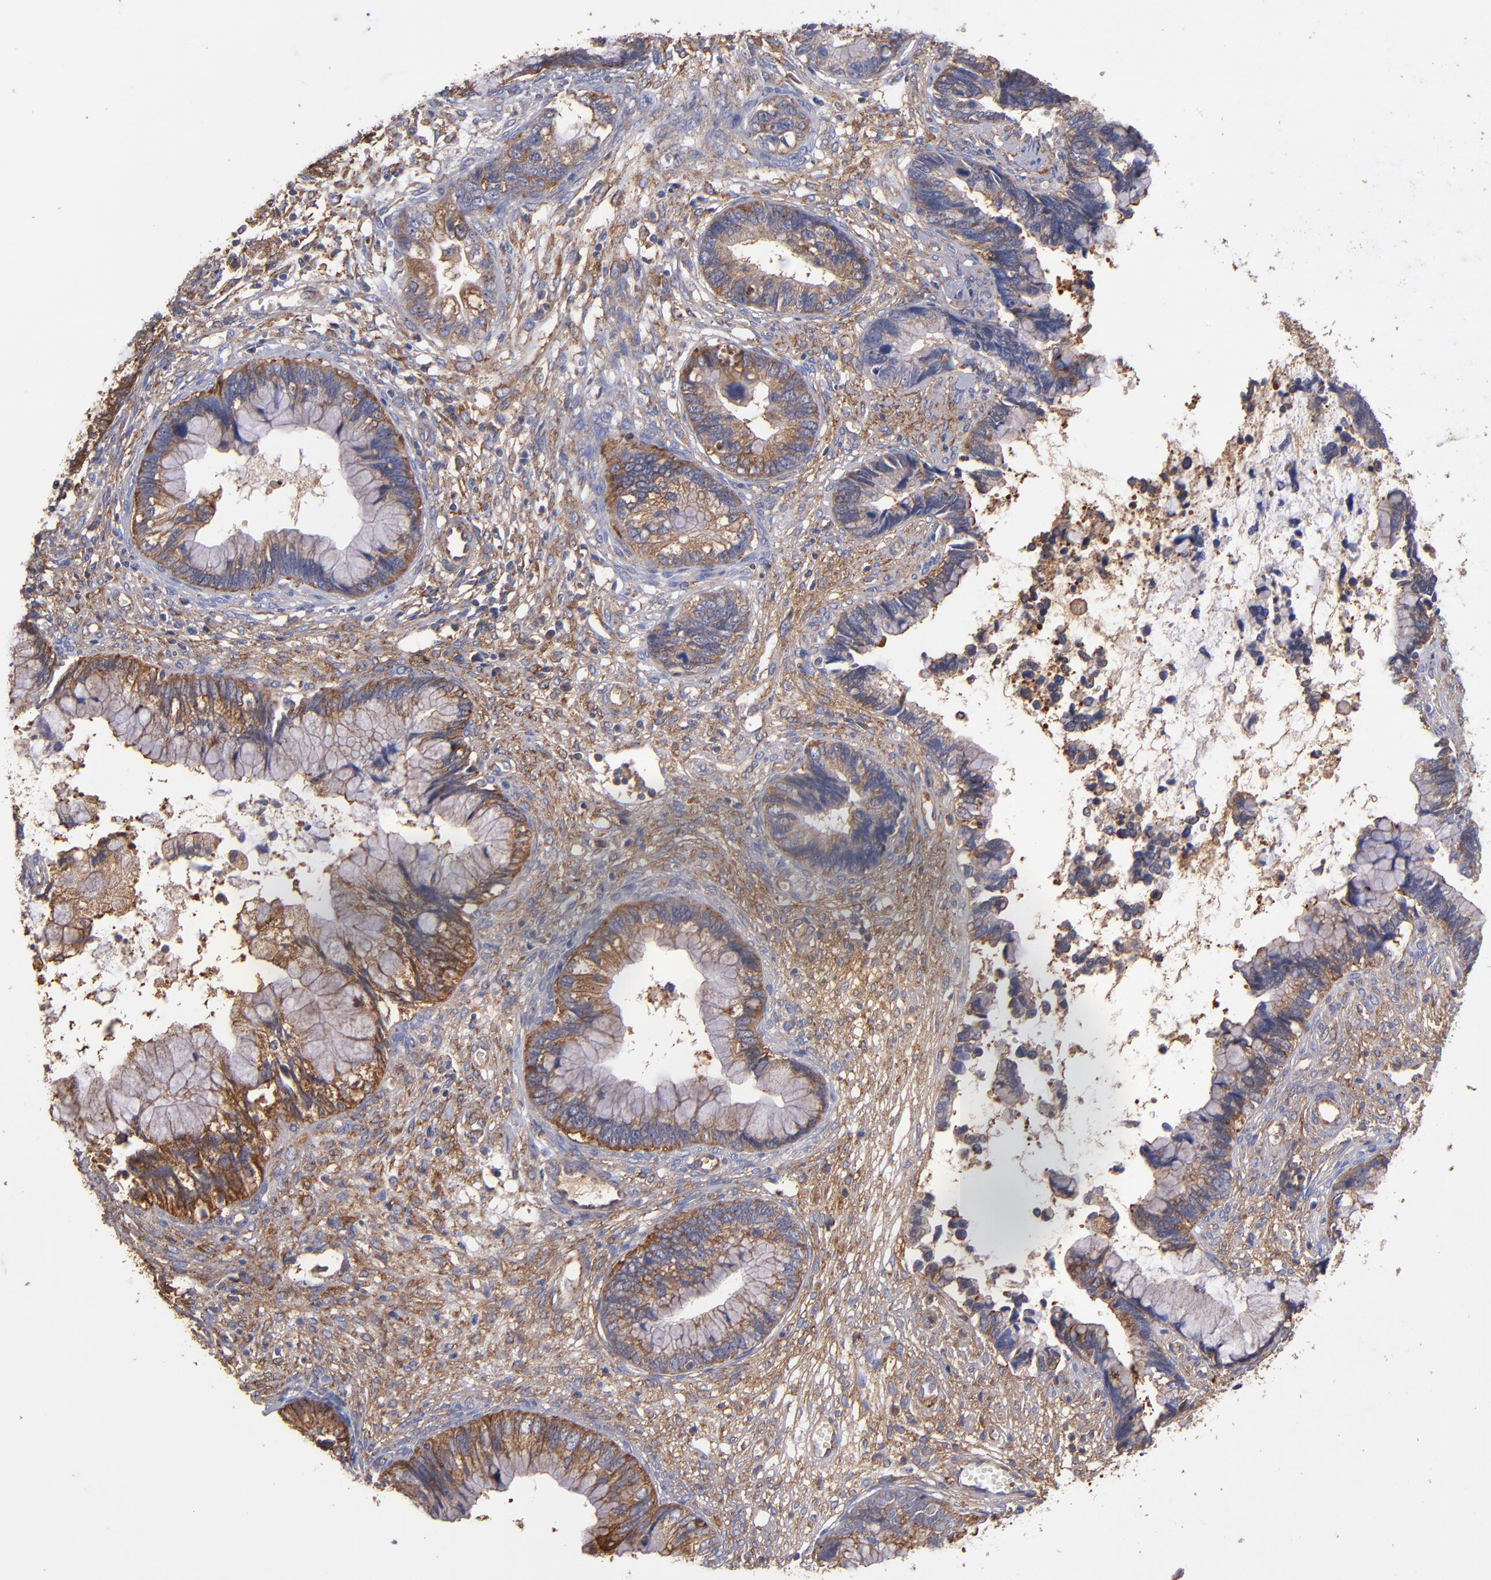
{"staining": {"intensity": "moderate", "quantity": "25%-75%", "location": "cytoplasmic/membranous"}, "tissue": "cervical cancer", "cell_type": "Tumor cells", "image_type": "cancer", "snomed": [{"axis": "morphology", "description": "Adenocarcinoma, NOS"}, {"axis": "topography", "description": "Cervix"}], "caption": "Immunohistochemistry (IHC) (DAB) staining of cervical cancer (adenocarcinoma) reveals moderate cytoplasmic/membranous protein staining in about 25%-75% of tumor cells.", "gene": "MVP", "patient": {"sex": "female", "age": 44}}